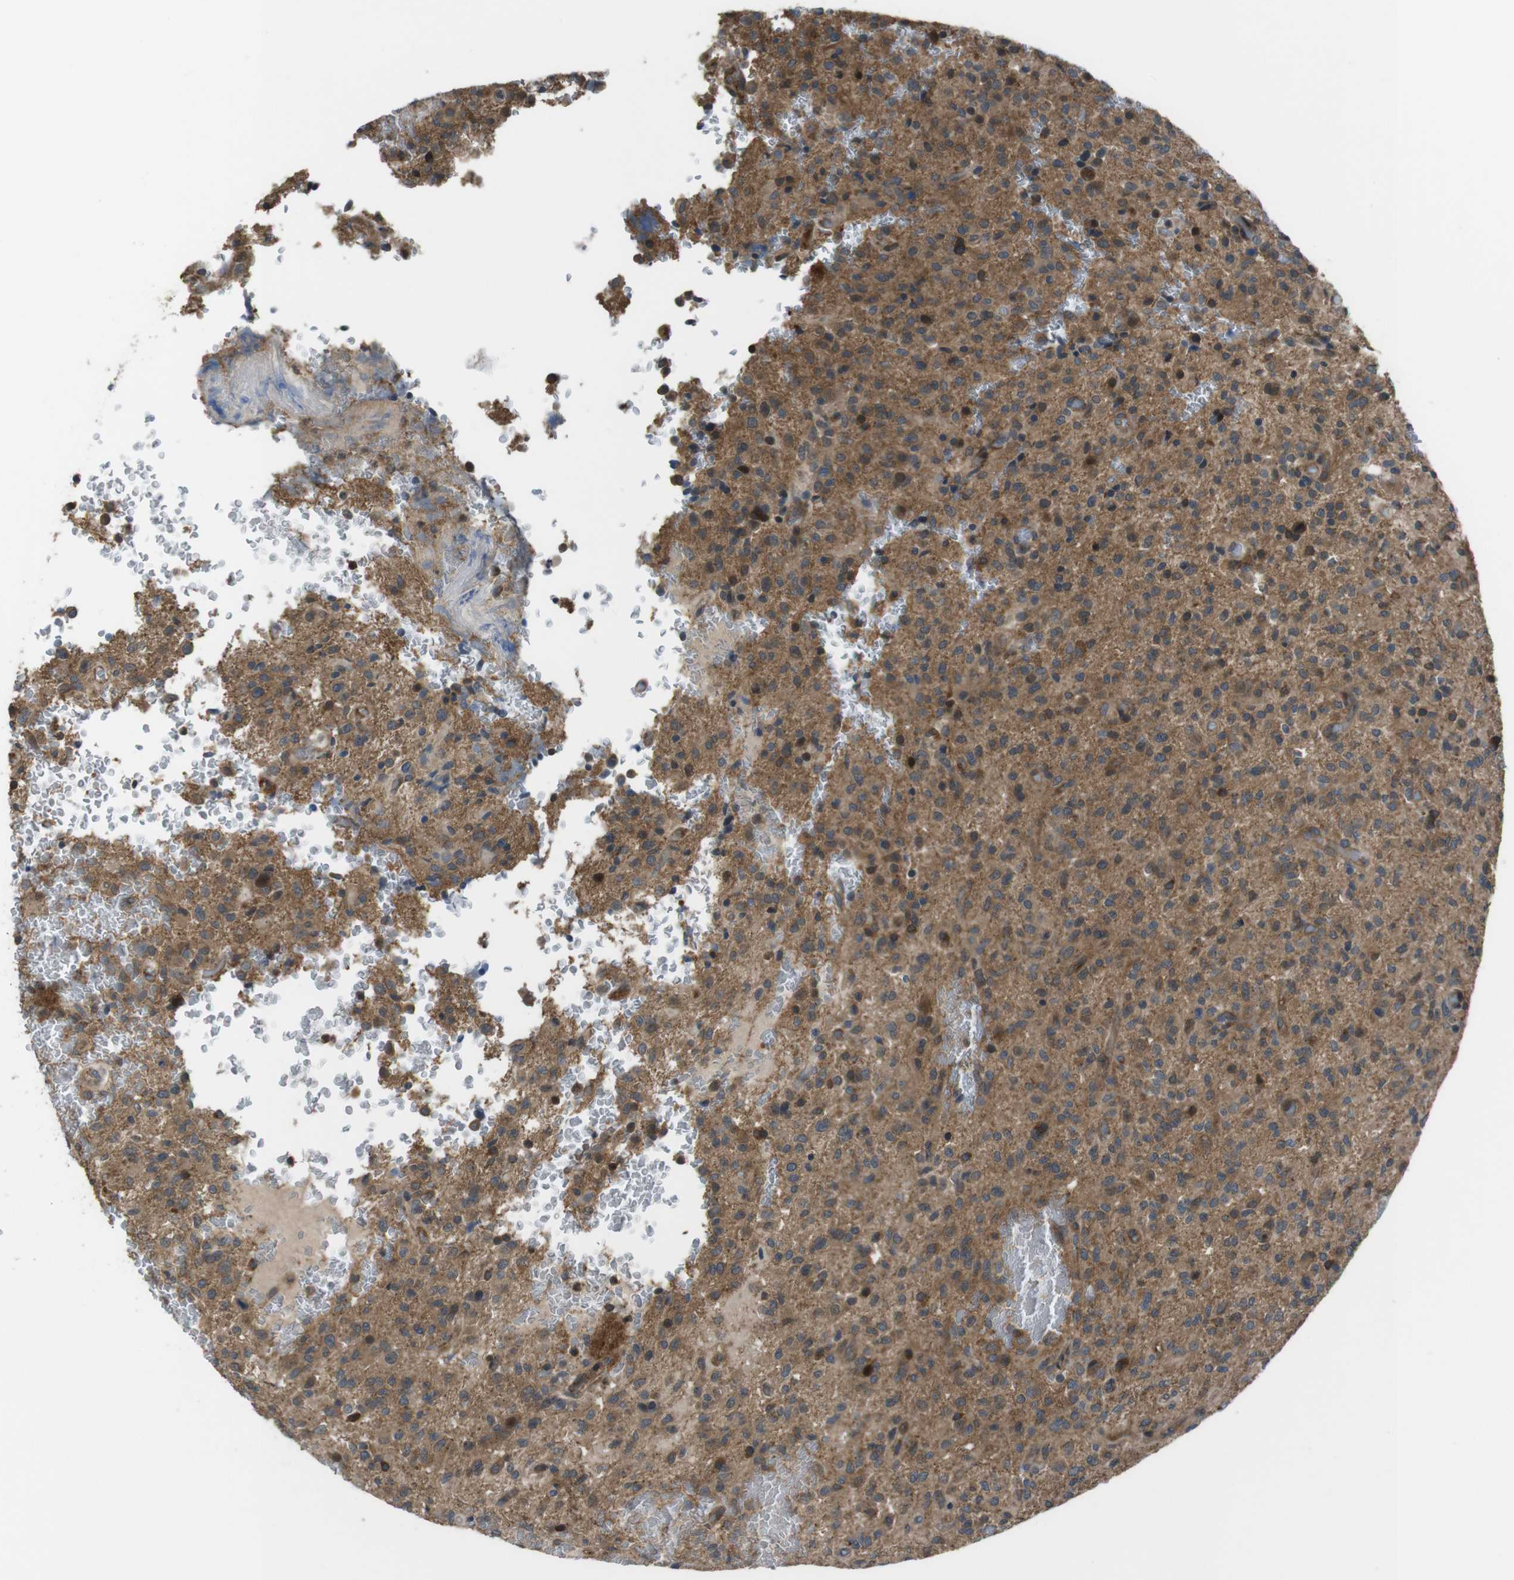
{"staining": {"intensity": "moderate", "quantity": ">75%", "location": "cytoplasmic/membranous"}, "tissue": "glioma", "cell_type": "Tumor cells", "image_type": "cancer", "snomed": [{"axis": "morphology", "description": "Glioma, malignant, High grade"}, {"axis": "topography", "description": "Brain"}], "caption": "The histopathology image exhibits immunohistochemical staining of malignant high-grade glioma. There is moderate cytoplasmic/membranous staining is appreciated in approximately >75% of tumor cells.", "gene": "SLC22A23", "patient": {"sex": "male", "age": 71}}